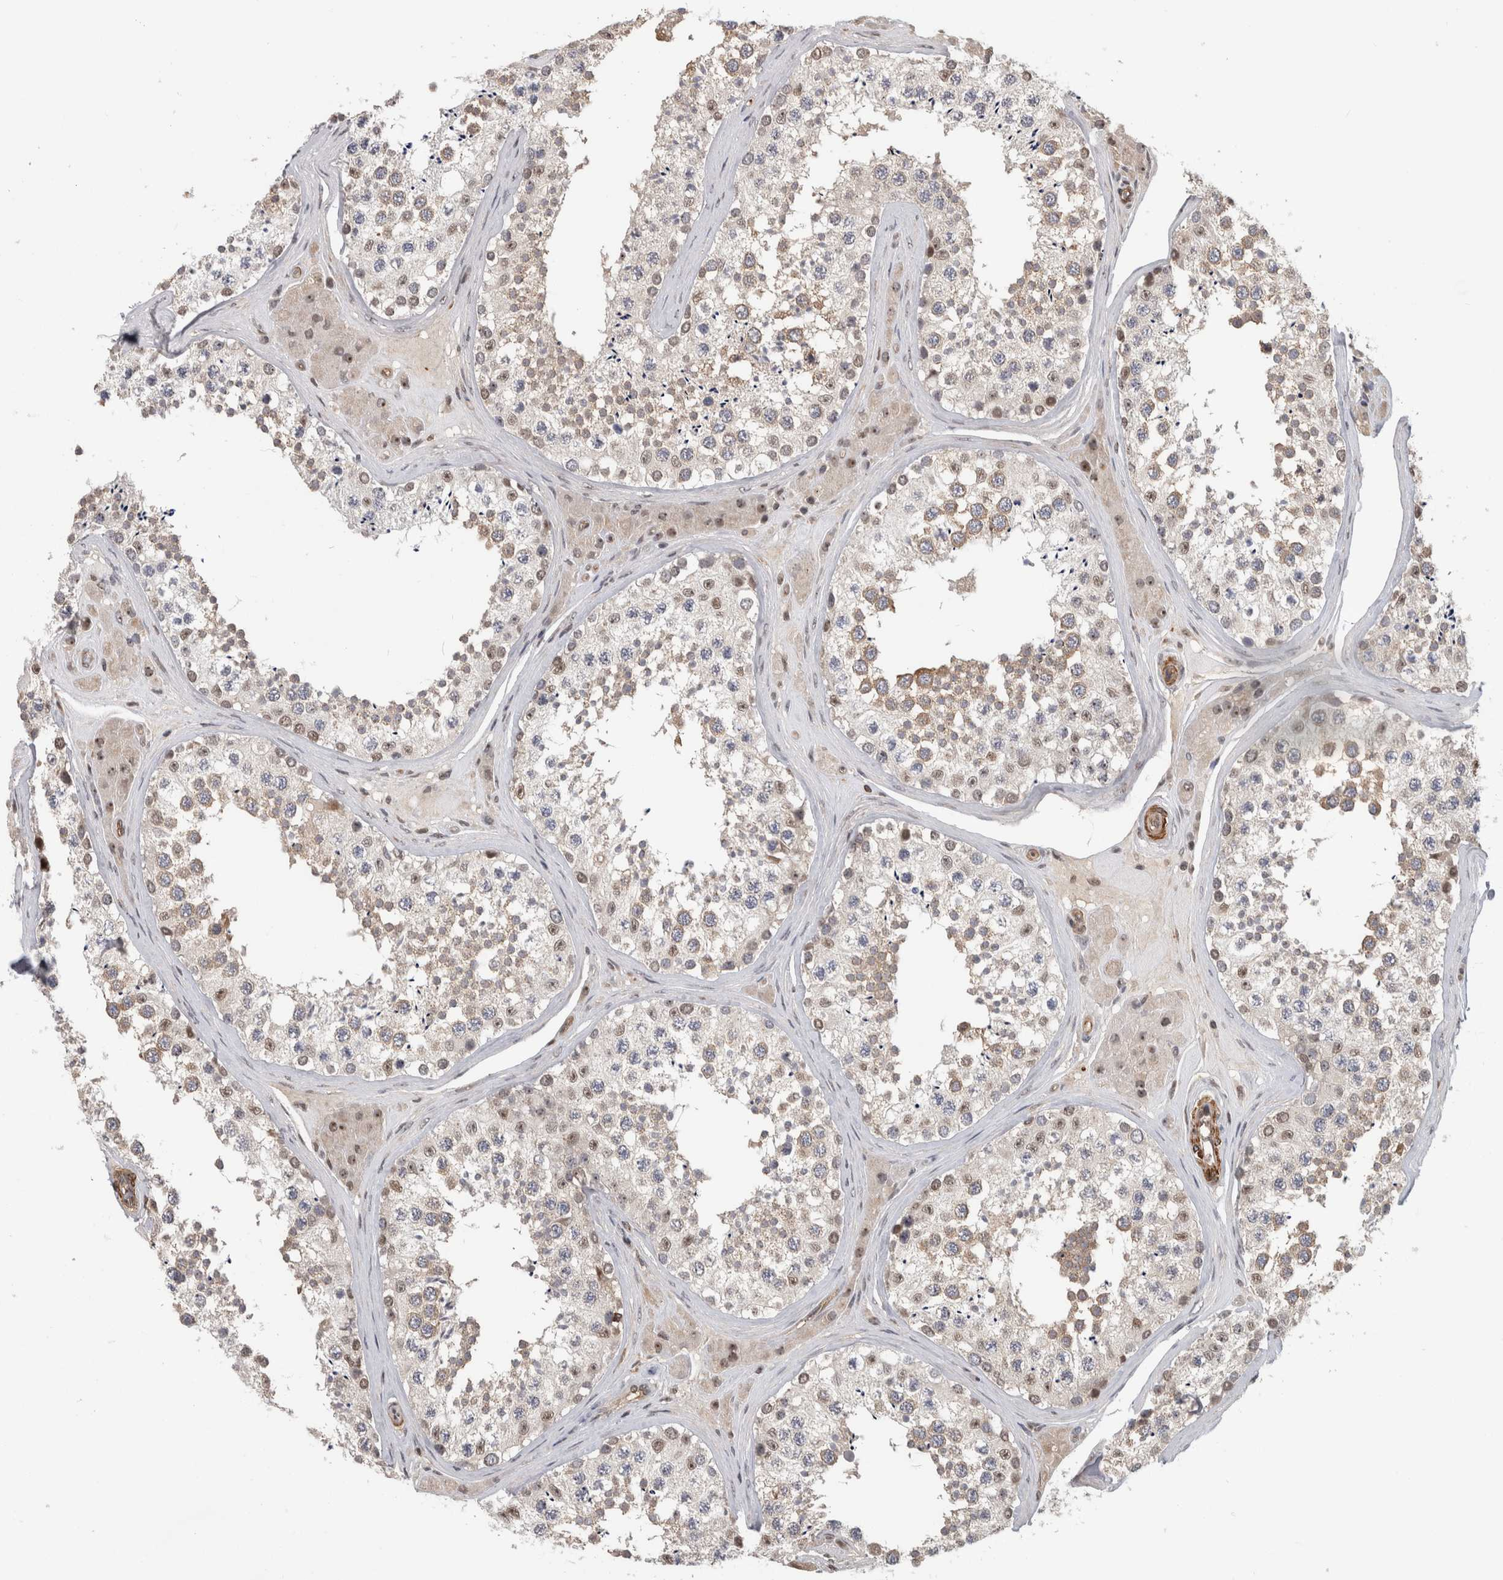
{"staining": {"intensity": "weak", "quantity": "25%-75%", "location": "cytoplasmic/membranous,nuclear"}, "tissue": "testis", "cell_type": "Cells in seminiferous ducts", "image_type": "normal", "snomed": [{"axis": "morphology", "description": "Normal tissue, NOS"}, {"axis": "topography", "description": "Testis"}], "caption": "Immunohistochemistry of benign testis reveals low levels of weak cytoplasmic/membranous,nuclear expression in approximately 25%-75% of cells in seminiferous ducts. (Brightfield microscopy of DAB IHC at high magnification).", "gene": "TDRD7", "patient": {"sex": "male", "age": 46}}